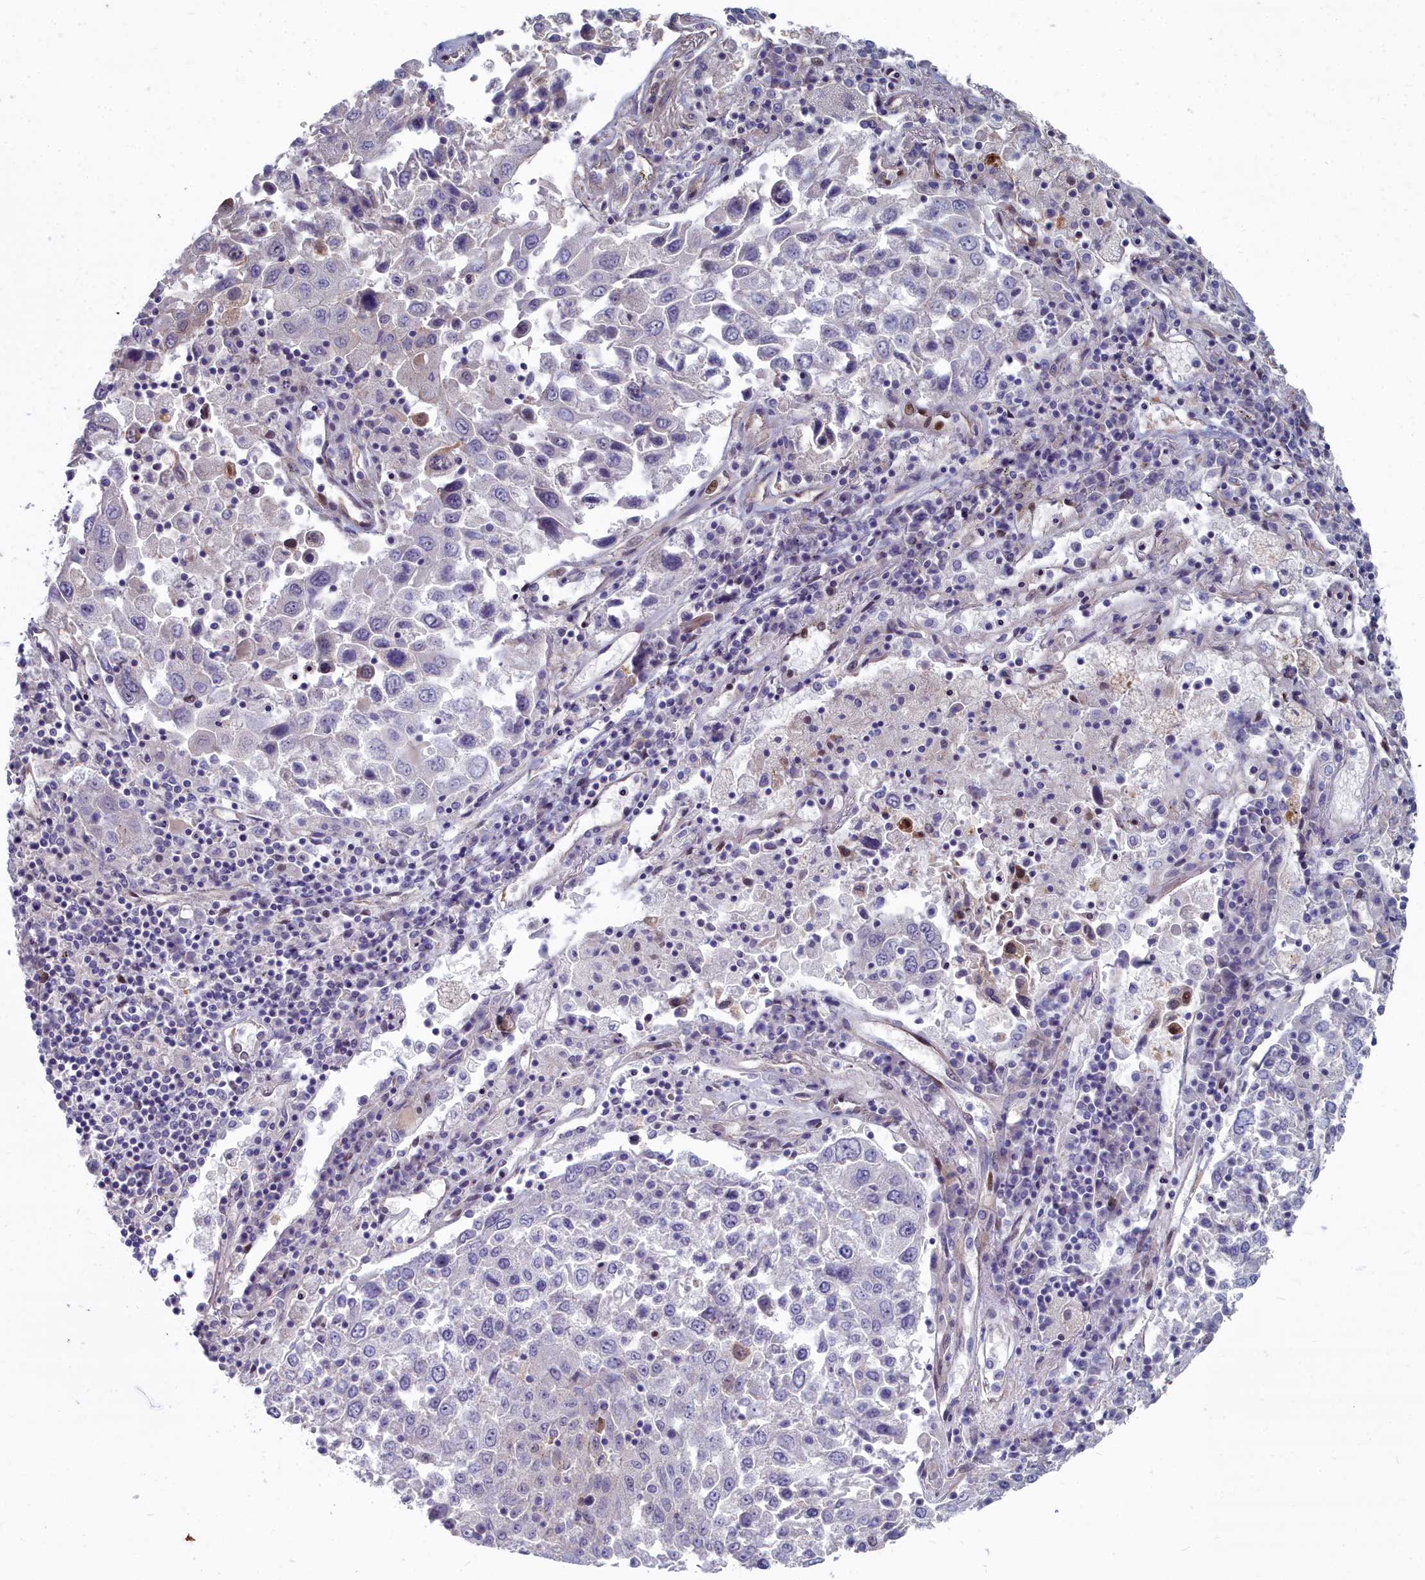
{"staining": {"intensity": "negative", "quantity": "none", "location": "none"}, "tissue": "lung cancer", "cell_type": "Tumor cells", "image_type": "cancer", "snomed": [{"axis": "morphology", "description": "Squamous cell carcinoma, NOS"}, {"axis": "topography", "description": "Lung"}], "caption": "Lung squamous cell carcinoma was stained to show a protein in brown. There is no significant staining in tumor cells.", "gene": "RPS27A", "patient": {"sex": "male", "age": 65}}